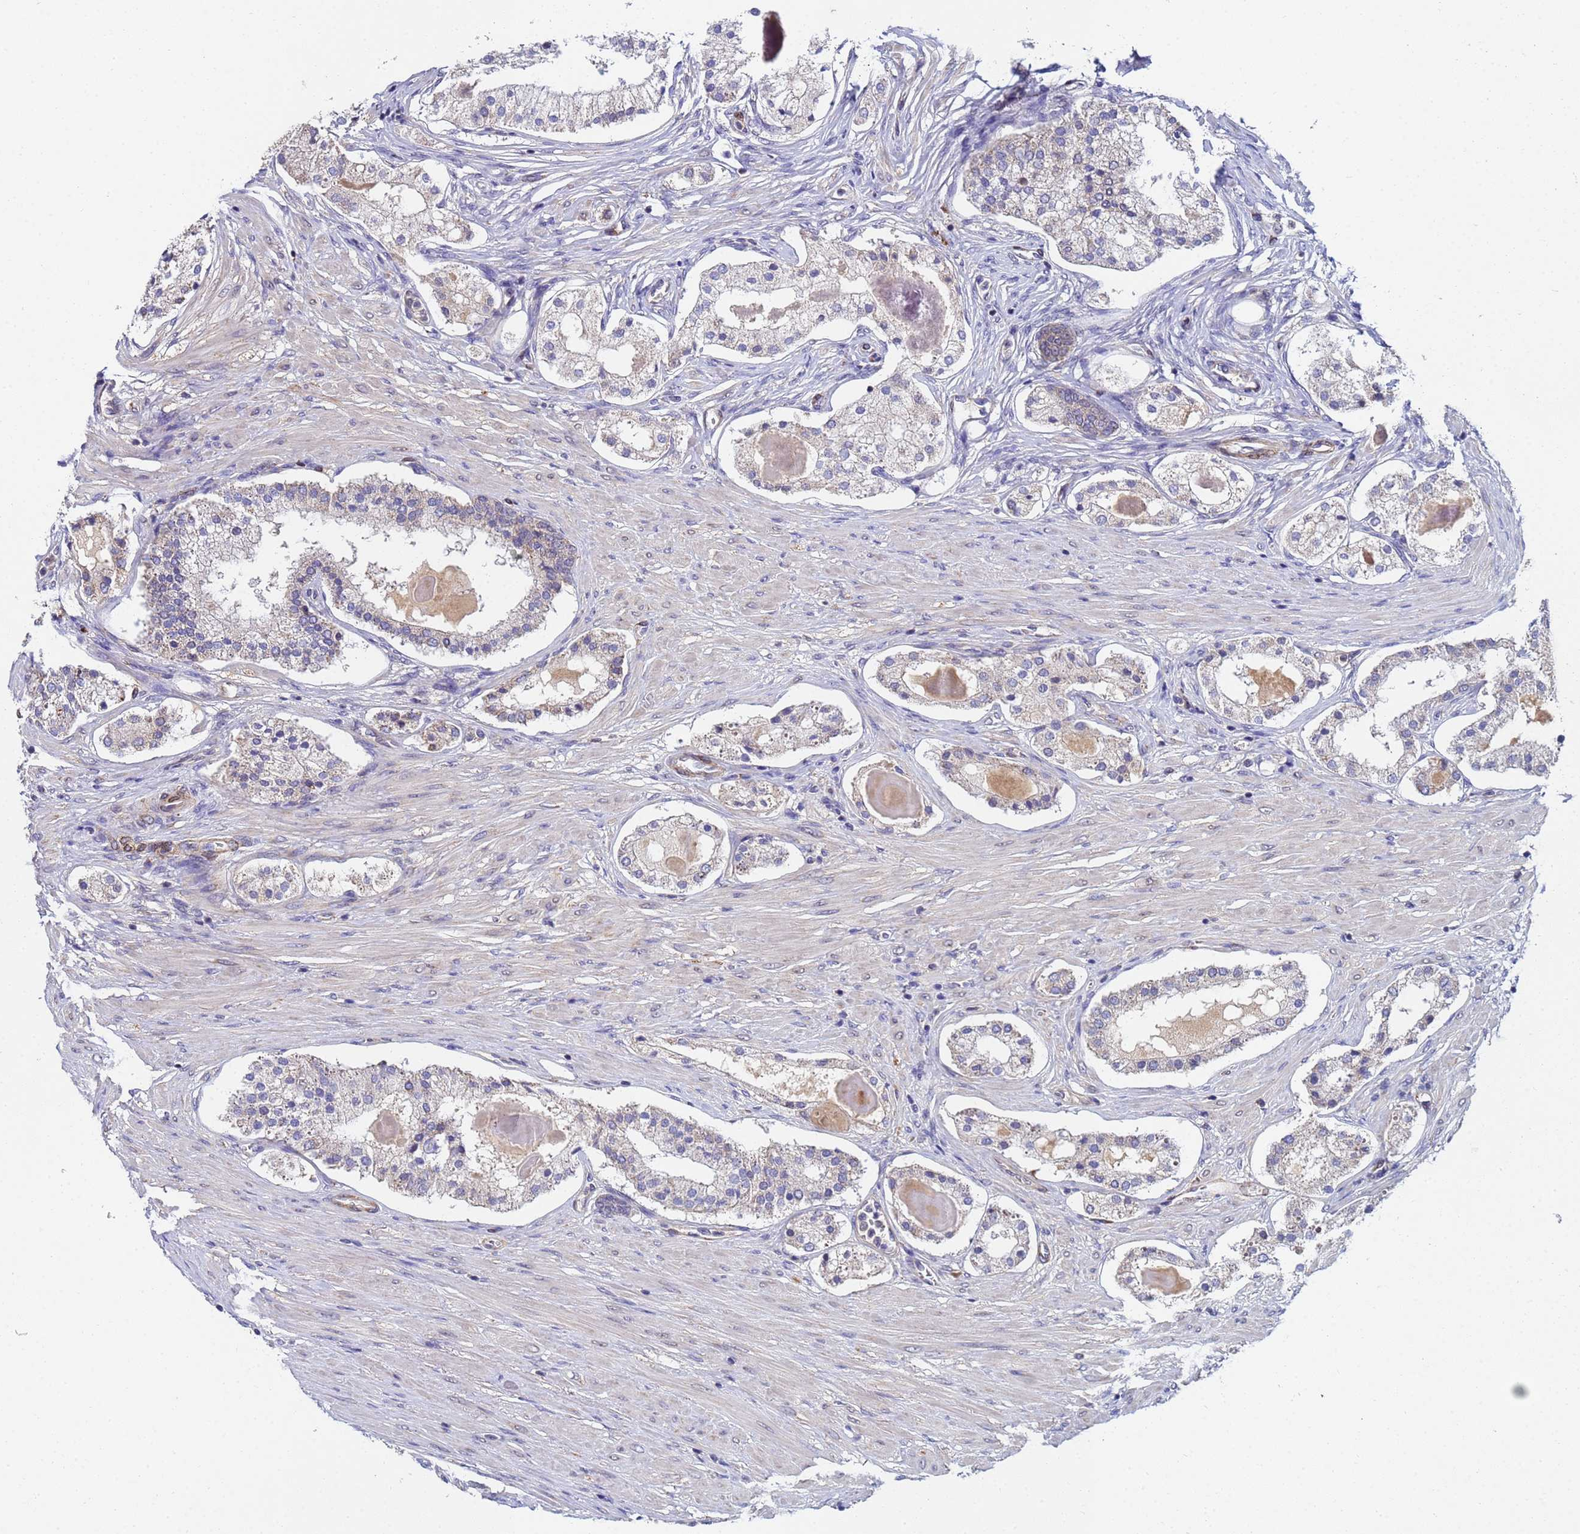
{"staining": {"intensity": "negative", "quantity": "none", "location": "none"}, "tissue": "prostate cancer", "cell_type": "Tumor cells", "image_type": "cancer", "snomed": [{"axis": "morphology", "description": "Adenocarcinoma, Low grade"}, {"axis": "topography", "description": "Prostate"}], "caption": "The IHC image has no significant staining in tumor cells of adenocarcinoma (low-grade) (prostate) tissue.", "gene": "C5orf34", "patient": {"sex": "male", "age": 59}}